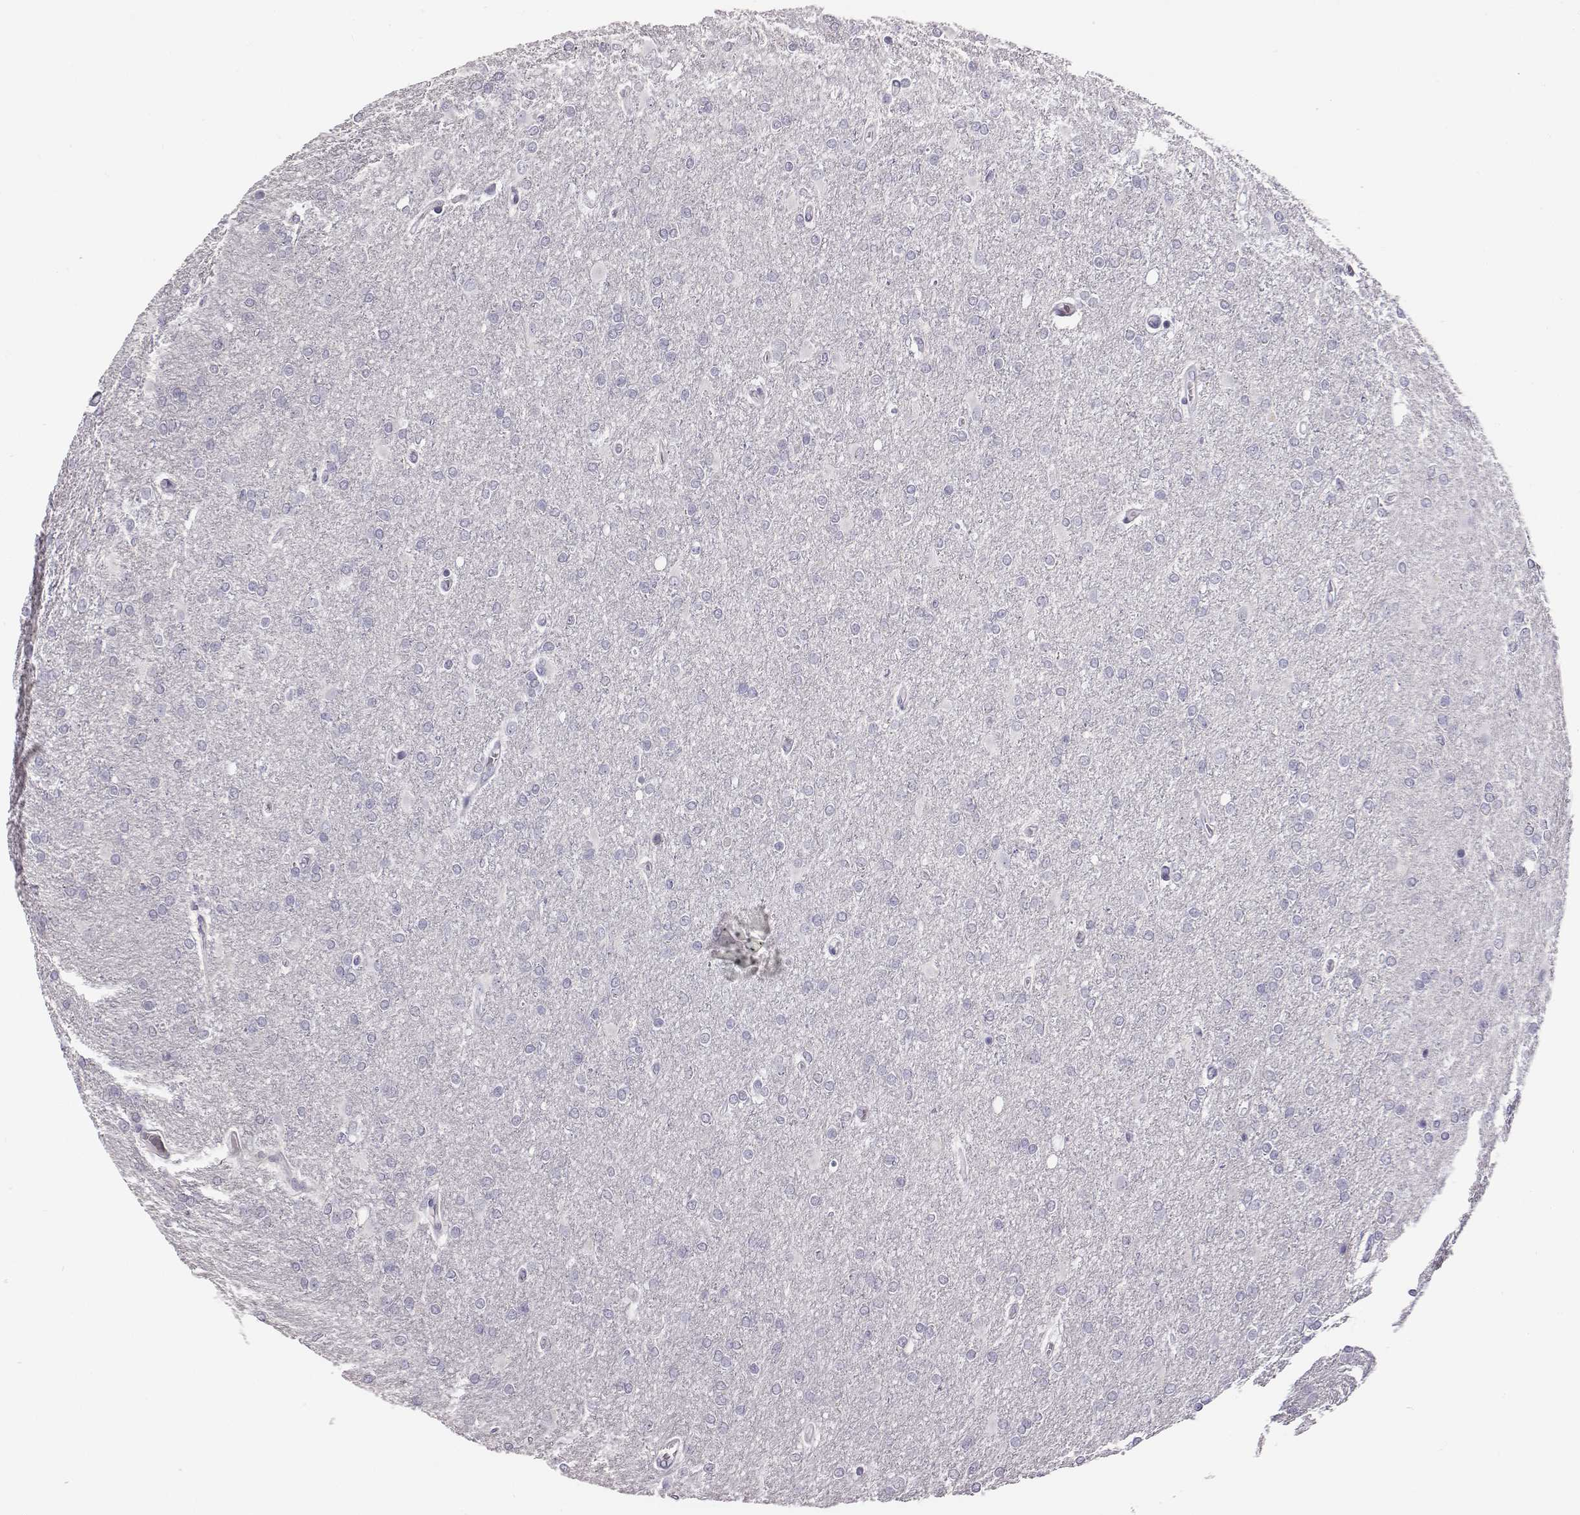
{"staining": {"intensity": "negative", "quantity": "none", "location": "none"}, "tissue": "glioma", "cell_type": "Tumor cells", "image_type": "cancer", "snomed": [{"axis": "morphology", "description": "Glioma, malignant, High grade"}, {"axis": "topography", "description": "Cerebral cortex"}], "caption": "This is an IHC image of human glioma. There is no expression in tumor cells.", "gene": "GUCA1A", "patient": {"sex": "male", "age": 70}}